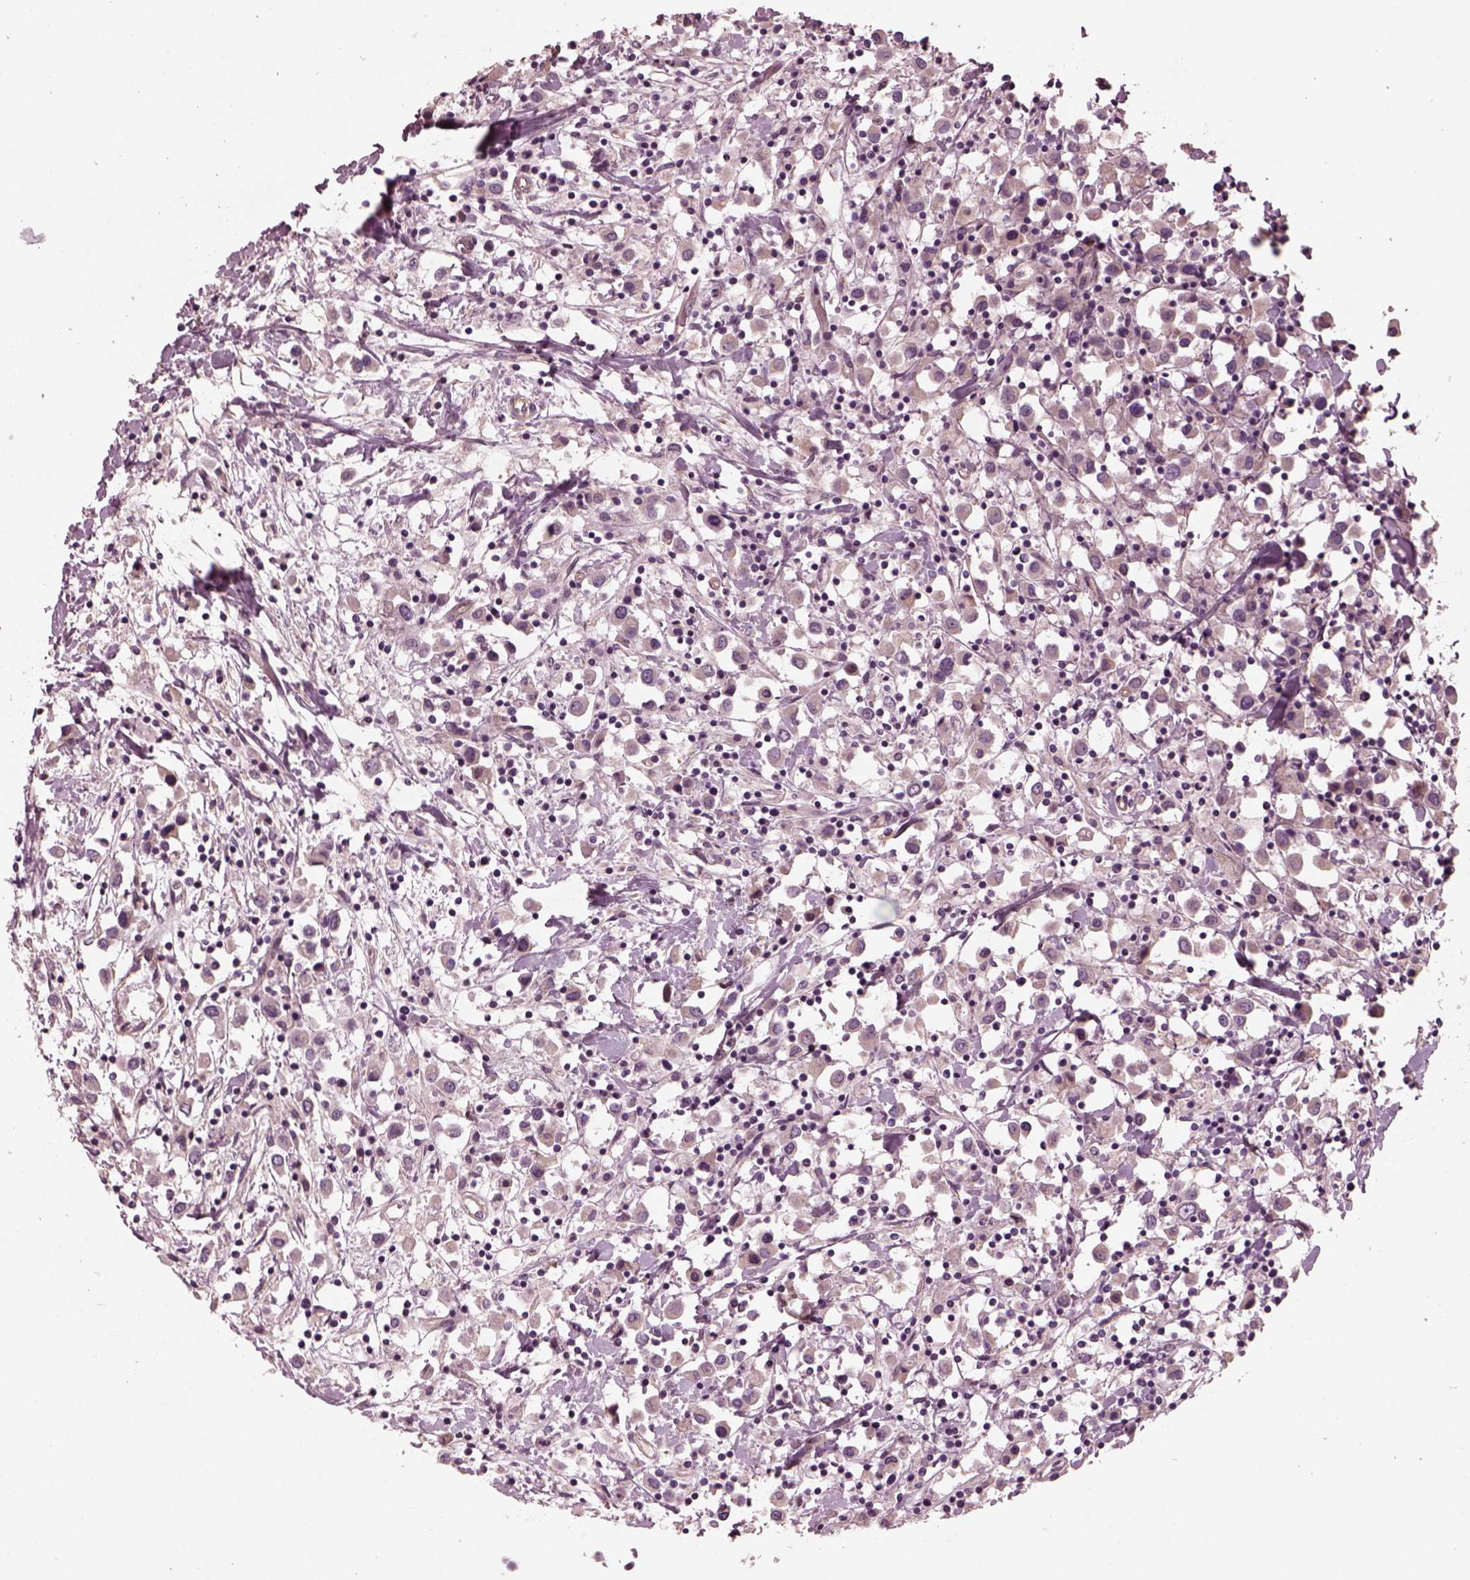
{"staining": {"intensity": "negative", "quantity": "none", "location": "none"}, "tissue": "breast cancer", "cell_type": "Tumor cells", "image_type": "cancer", "snomed": [{"axis": "morphology", "description": "Duct carcinoma"}, {"axis": "topography", "description": "Breast"}], "caption": "High power microscopy histopathology image of an immunohistochemistry (IHC) image of intraductal carcinoma (breast), revealing no significant staining in tumor cells.", "gene": "KIF6", "patient": {"sex": "female", "age": 61}}